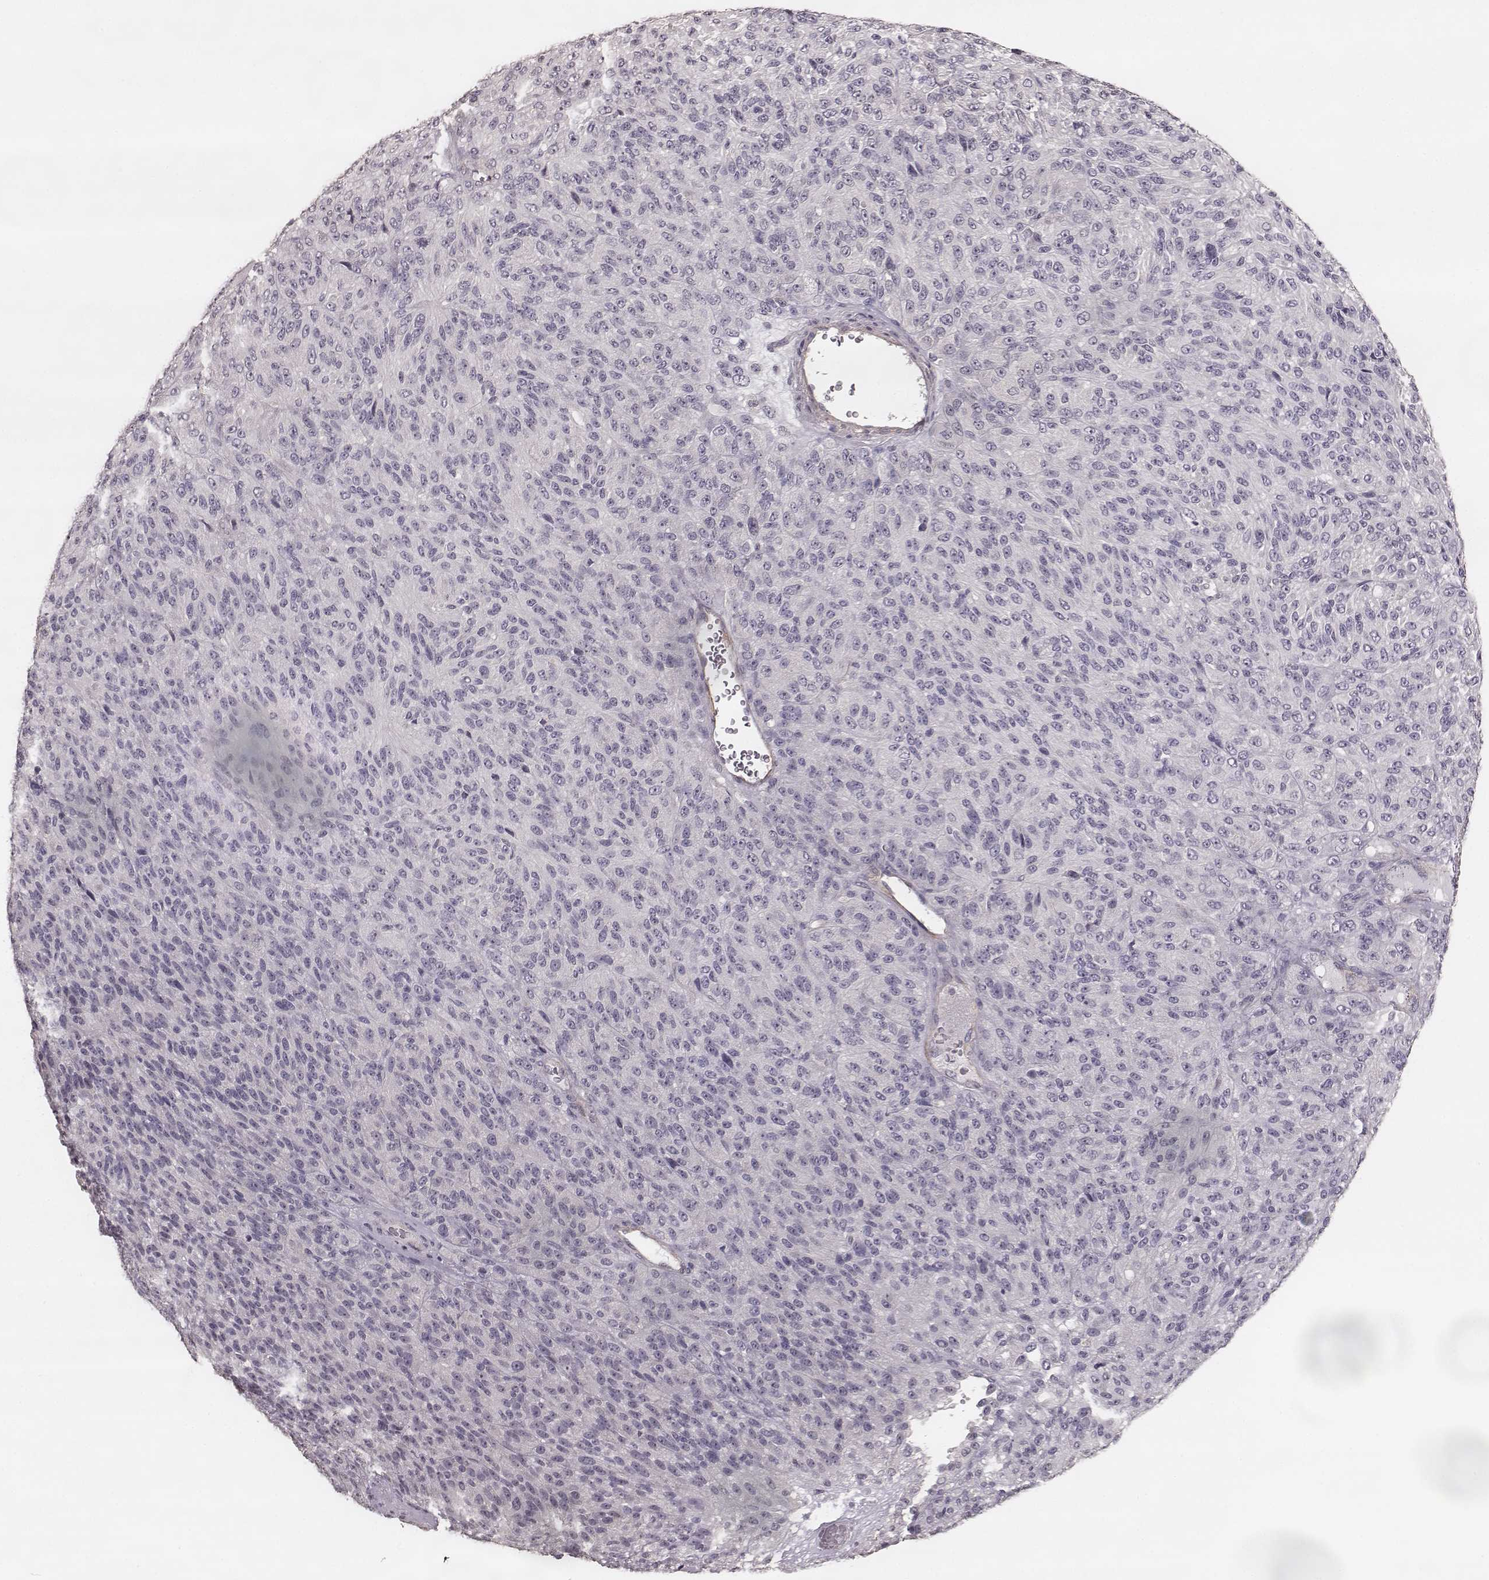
{"staining": {"intensity": "negative", "quantity": "none", "location": "none"}, "tissue": "melanoma", "cell_type": "Tumor cells", "image_type": "cancer", "snomed": [{"axis": "morphology", "description": "Malignant melanoma, Metastatic site"}, {"axis": "topography", "description": "Brain"}], "caption": "A high-resolution photomicrograph shows immunohistochemistry staining of malignant melanoma (metastatic site), which shows no significant staining in tumor cells.", "gene": "LY6K", "patient": {"sex": "female", "age": 56}}